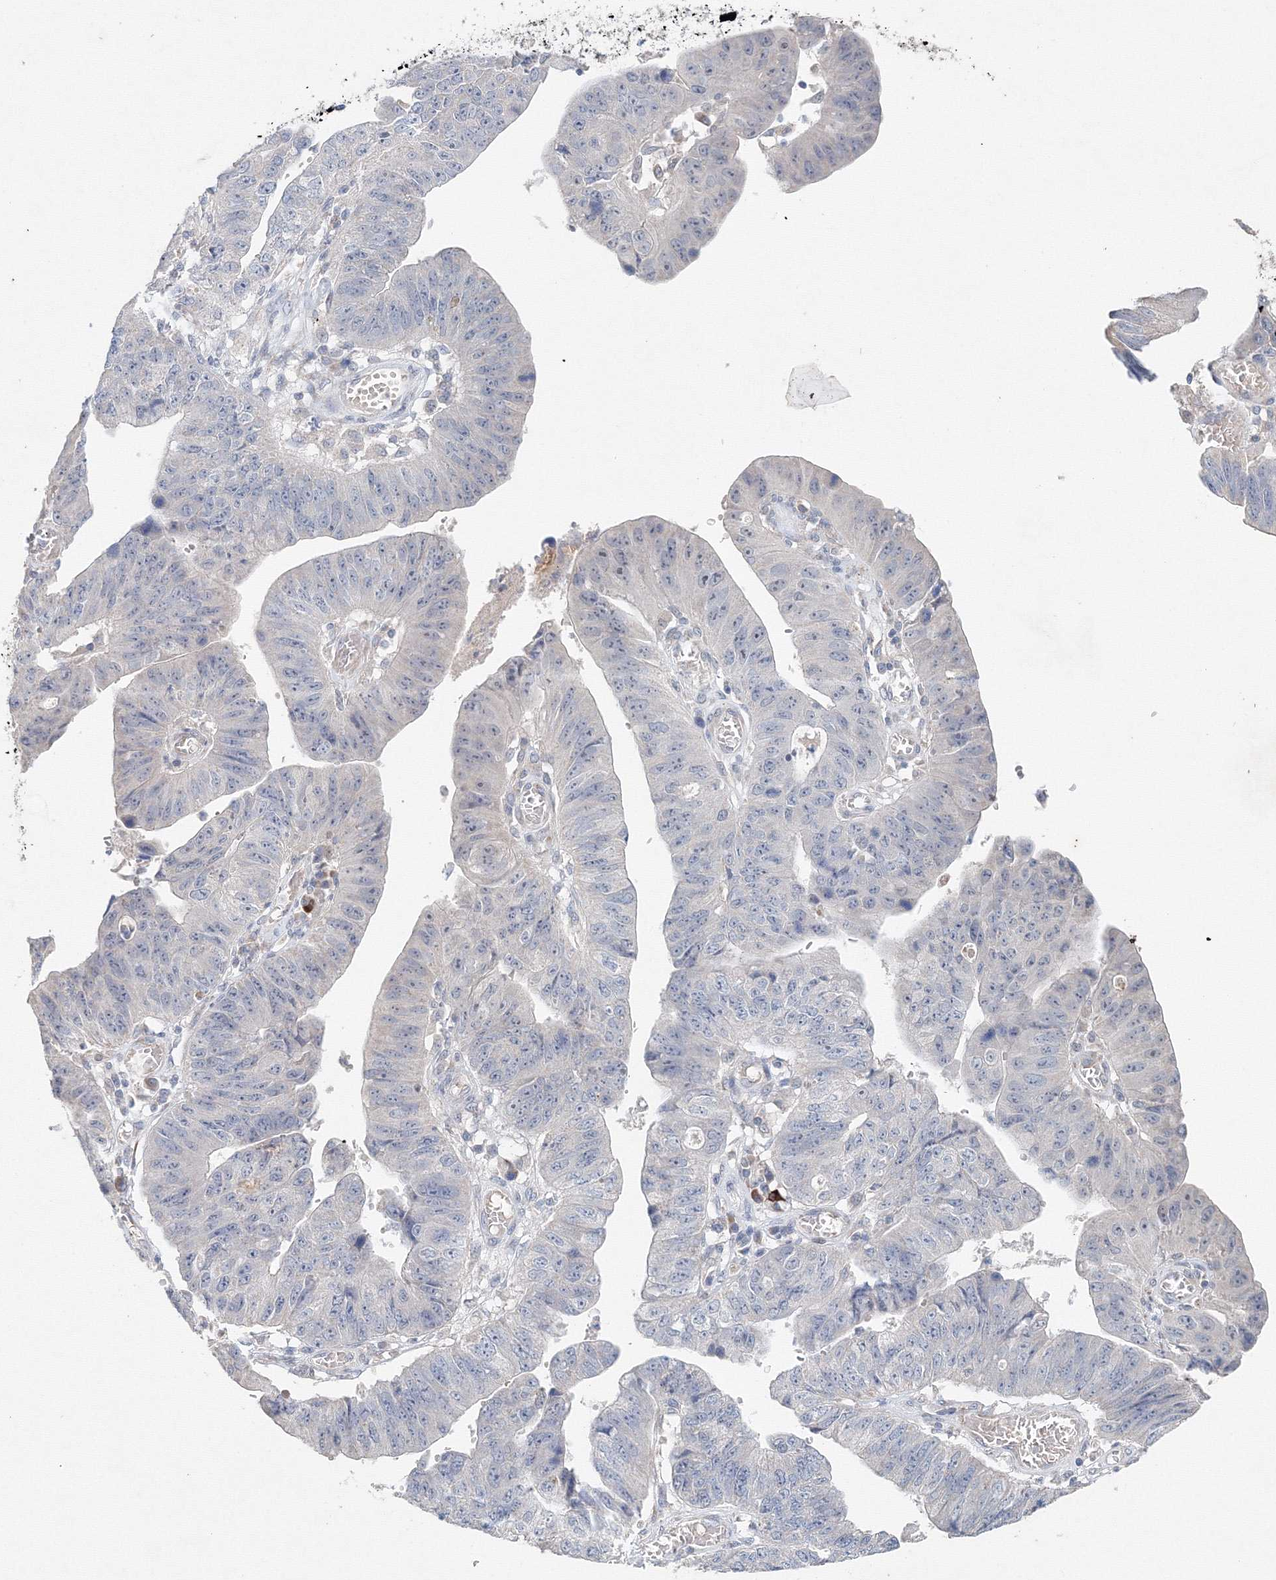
{"staining": {"intensity": "negative", "quantity": "none", "location": "none"}, "tissue": "stomach cancer", "cell_type": "Tumor cells", "image_type": "cancer", "snomed": [{"axis": "morphology", "description": "Adenocarcinoma, NOS"}, {"axis": "topography", "description": "Stomach"}], "caption": "A high-resolution photomicrograph shows immunohistochemistry staining of stomach cancer (adenocarcinoma), which displays no significant expression in tumor cells.", "gene": "WDR49", "patient": {"sex": "male", "age": 59}}